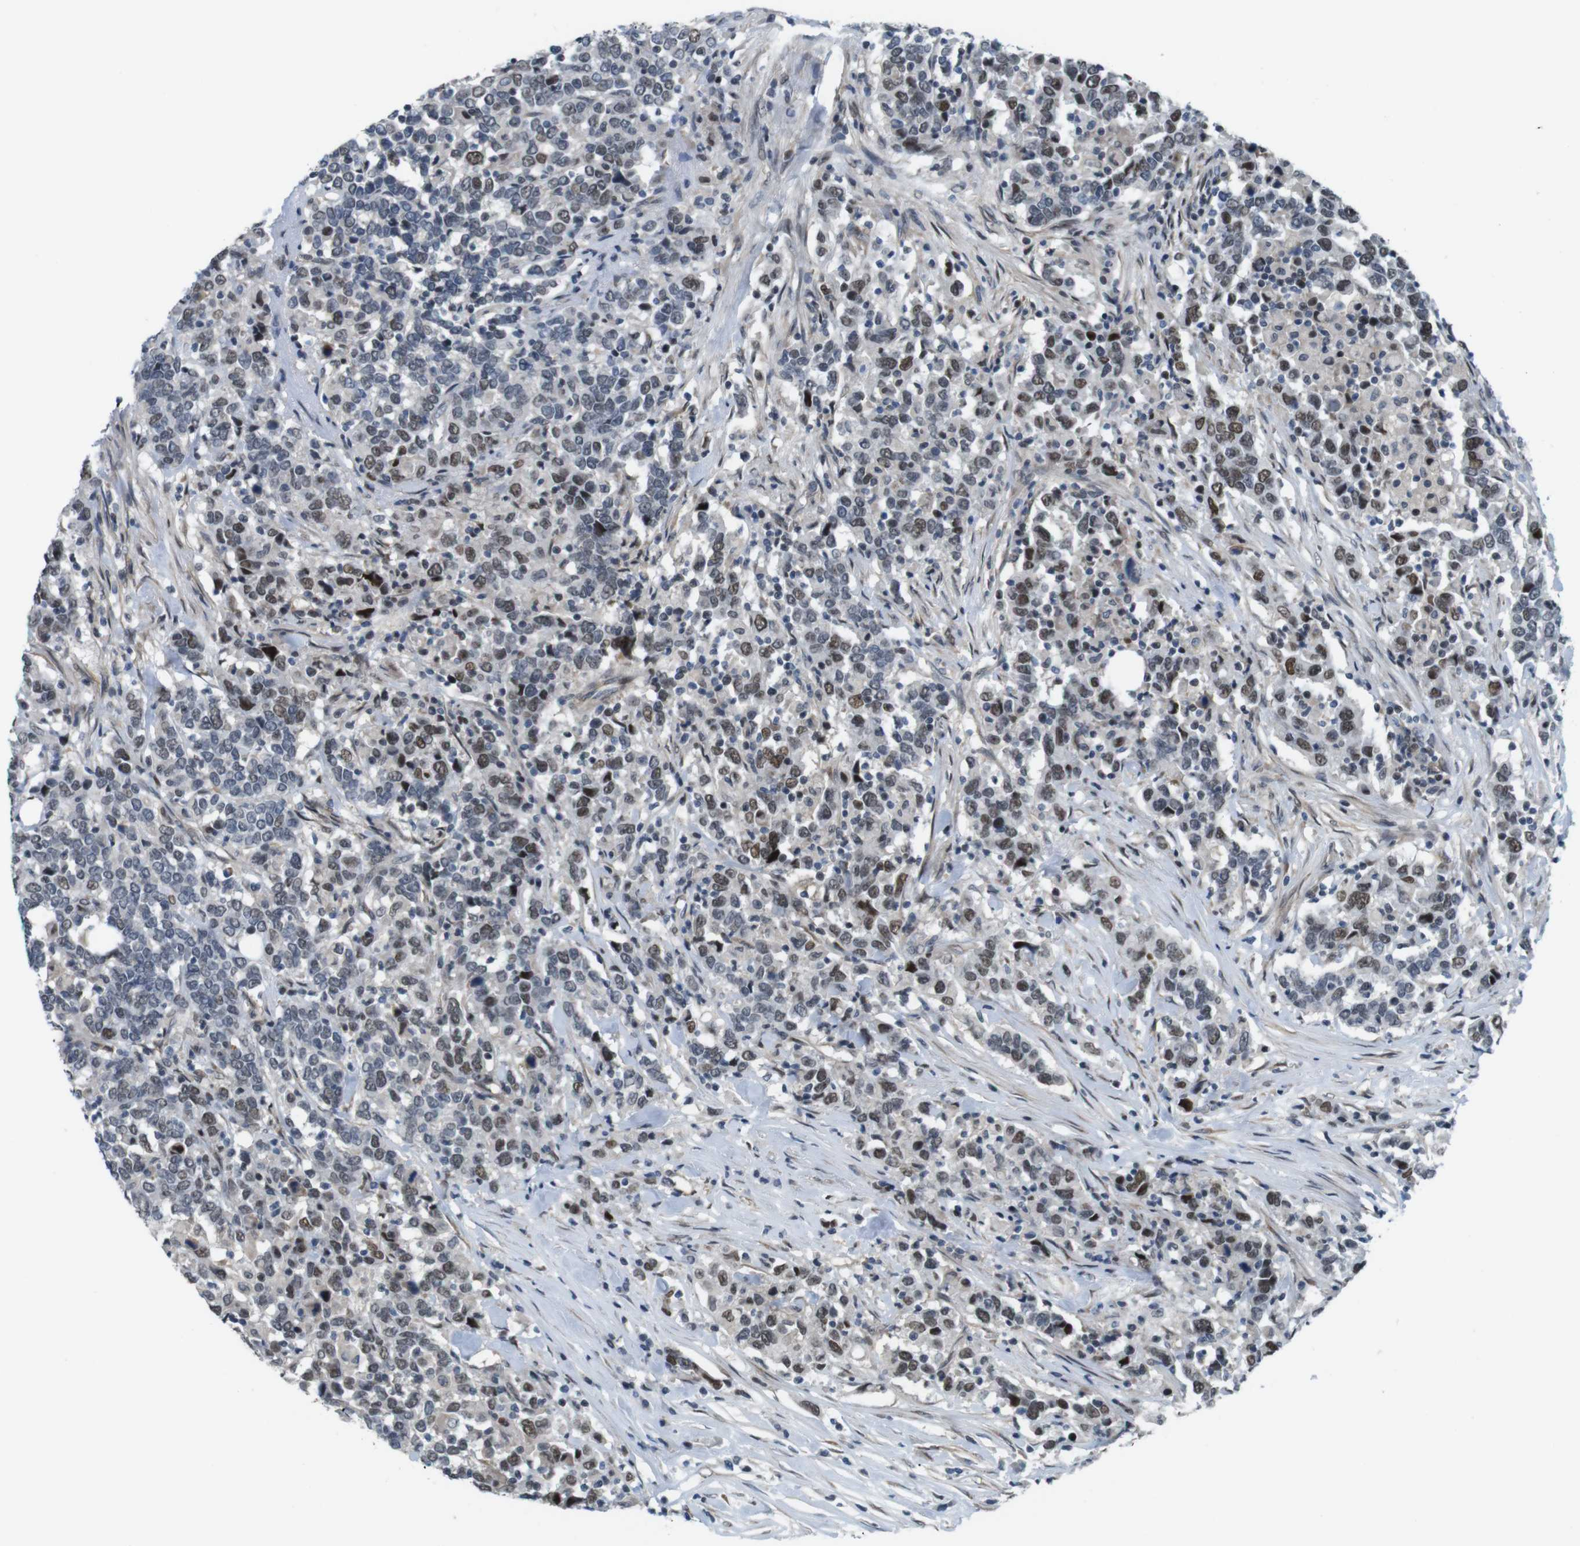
{"staining": {"intensity": "moderate", "quantity": "25%-75%", "location": "nuclear"}, "tissue": "urothelial cancer", "cell_type": "Tumor cells", "image_type": "cancer", "snomed": [{"axis": "morphology", "description": "Urothelial carcinoma, High grade"}, {"axis": "topography", "description": "Urinary bladder"}], "caption": "Immunohistochemistry image of neoplastic tissue: urothelial cancer stained using IHC demonstrates medium levels of moderate protein expression localized specifically in the nuclear of tumor cells, appearing as a nuclear brown color.", "gene": "SMCO2", "patient": {"sex": "male", "age": 61}}